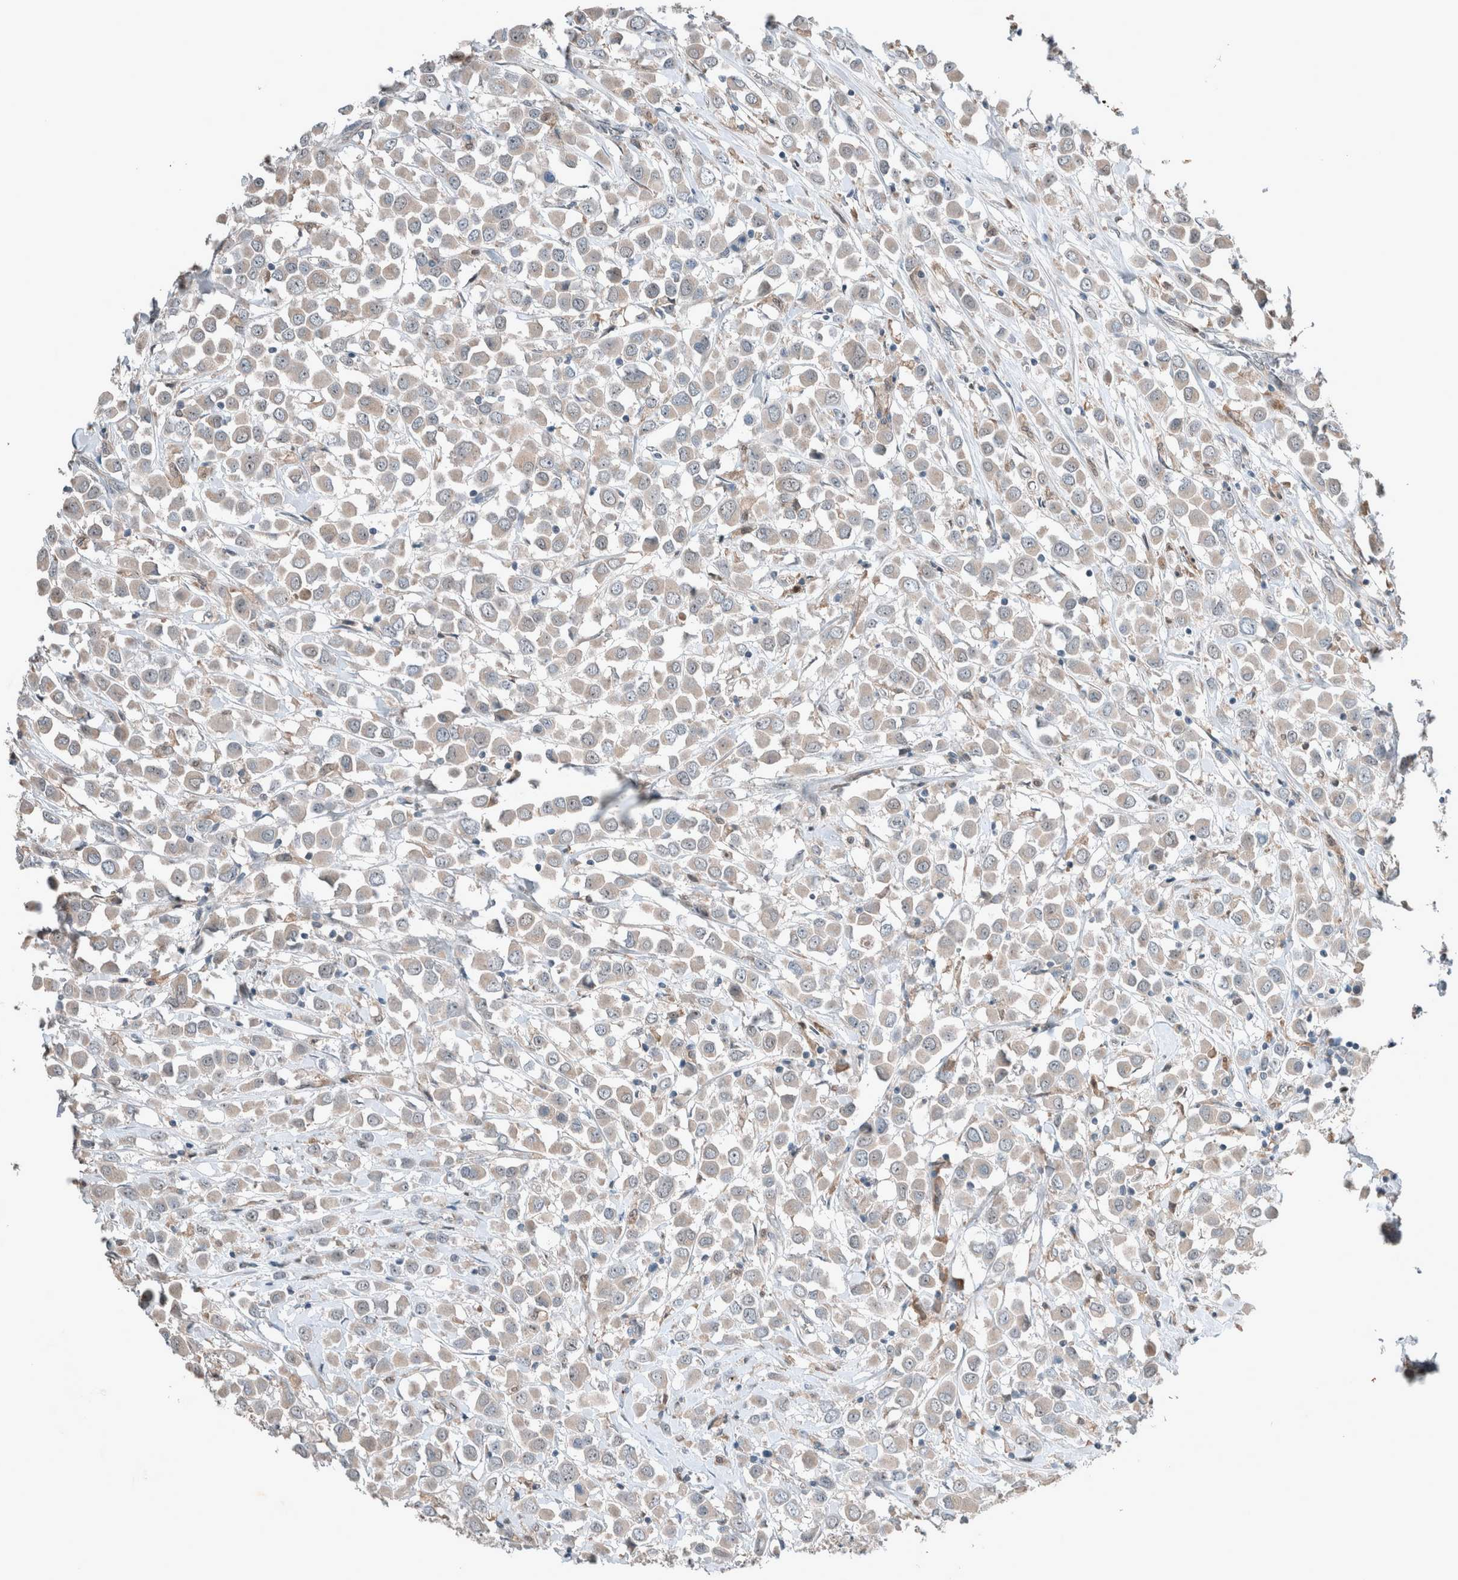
{"staining": {"intensity": "negative", "quantity": "none", "location": "none"}, "tissue": "breast cancer", "cell_type": "Tumor cells", "image_type": "cancer", "snomed": [{"axis": "morphology", "description": "Duct carcinoma"}, {"axis": "topography", "description": "Breast"}], "caption": "There is no significant expression in tumor cells of breast infiltrating ductal carcinoma. (DAB immunohistochemistry visualized using brightfield microscopy, high magnification).", "gene": "RALGDS", "patient": {"sex": "female", "age": 61}}